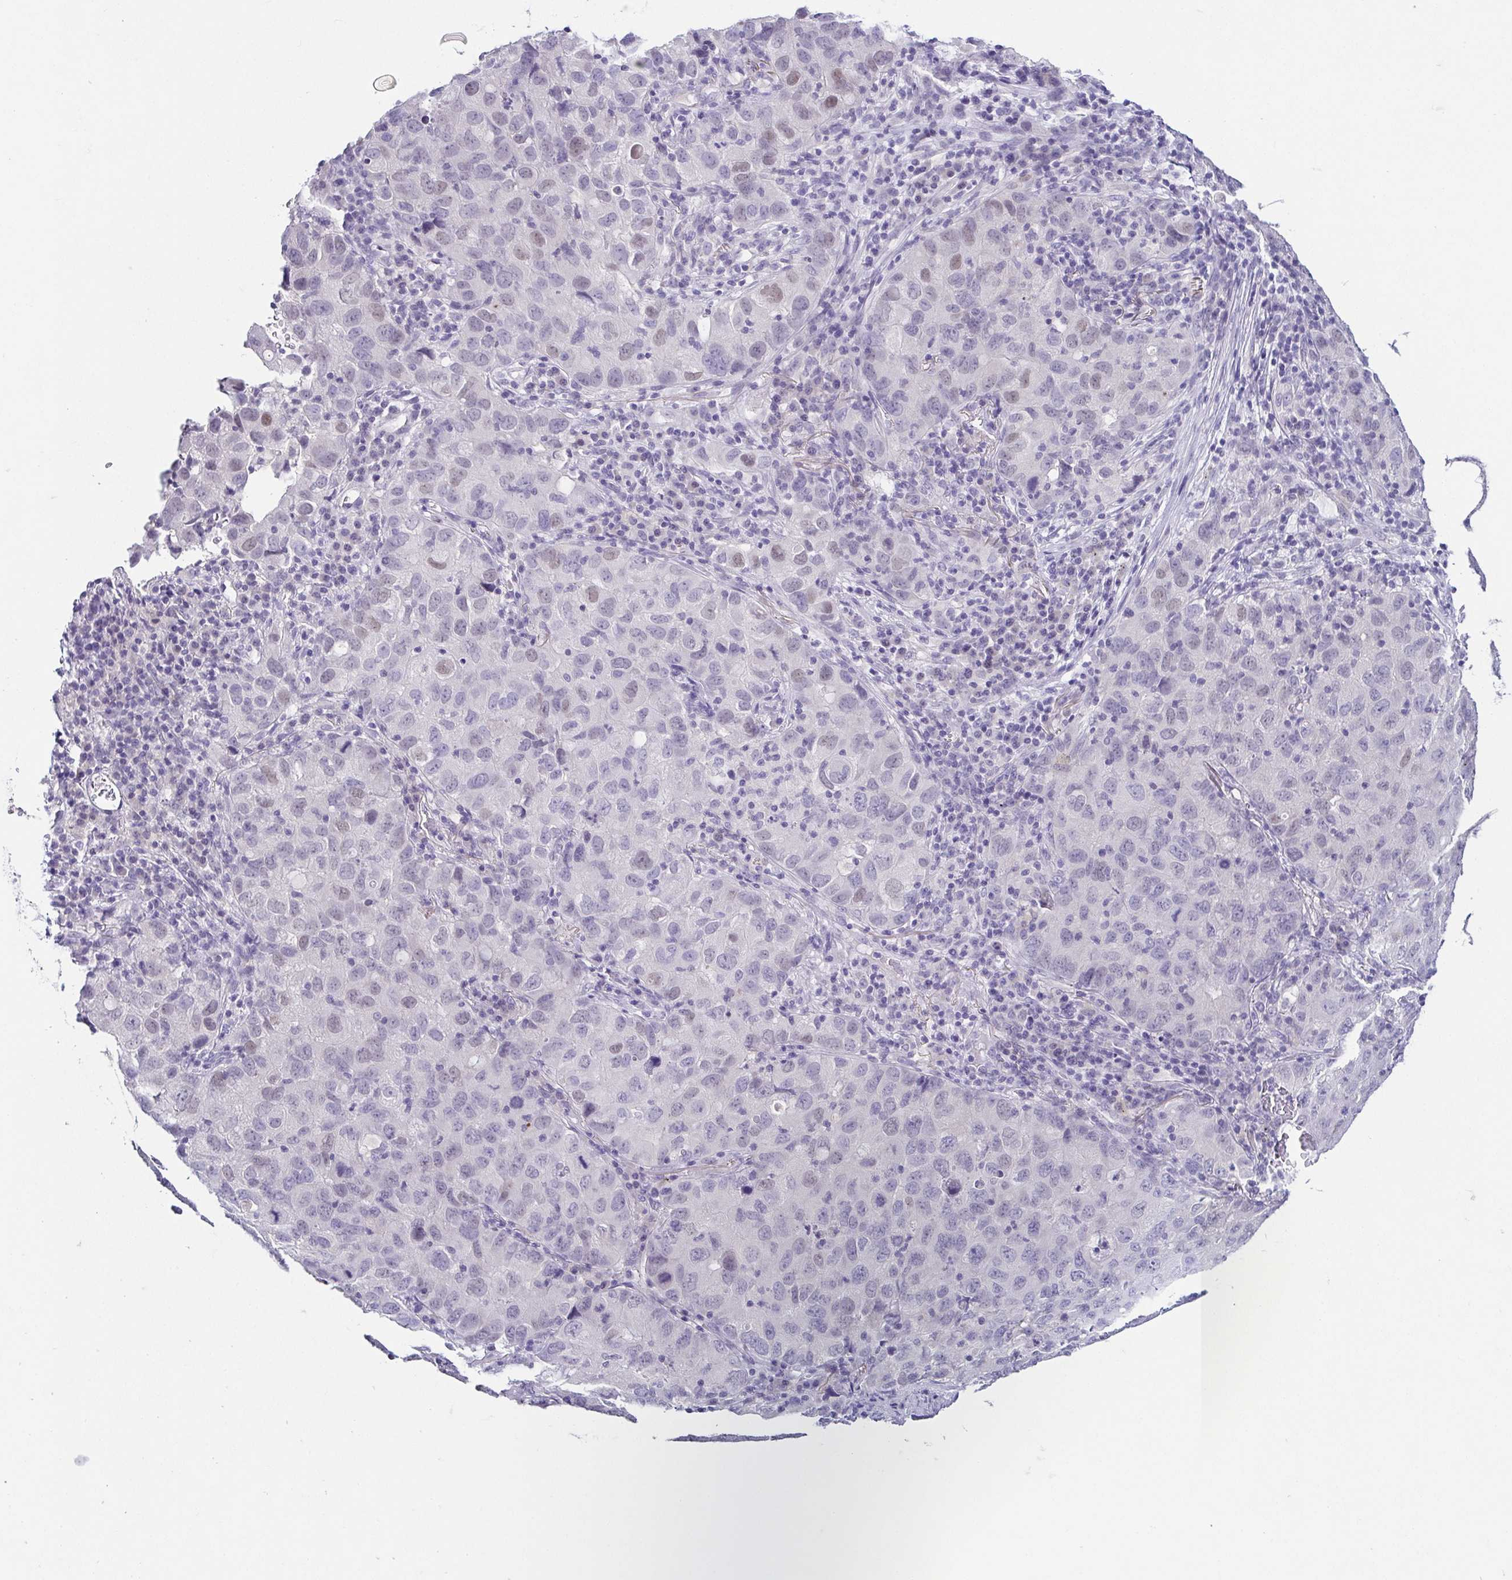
{"staining": {"intensity": "weak", "quantity": "<25%", "location": "nuclear"}, "tissue": "lung cancer", "cell_type": "Tumor cells", "image_type": "cancer", "snomed": [{"axis": "morphology", "description": "Normal morphology"}, {"axis": "morphology", "description": "Adenocarcinoma, NOS"}, {"axis": "topography", "description": "Lymph node"}, {"axis": "topography", "description": "Lung"}], "caption": "A high-resolution histopathology image shows immunohistochemistry staining of lung cancer (adenocarcinoma), which reveals no significant expression in tumor cells.", "gene": "TP73", "patient": {"sex": "female", "age": 51}}